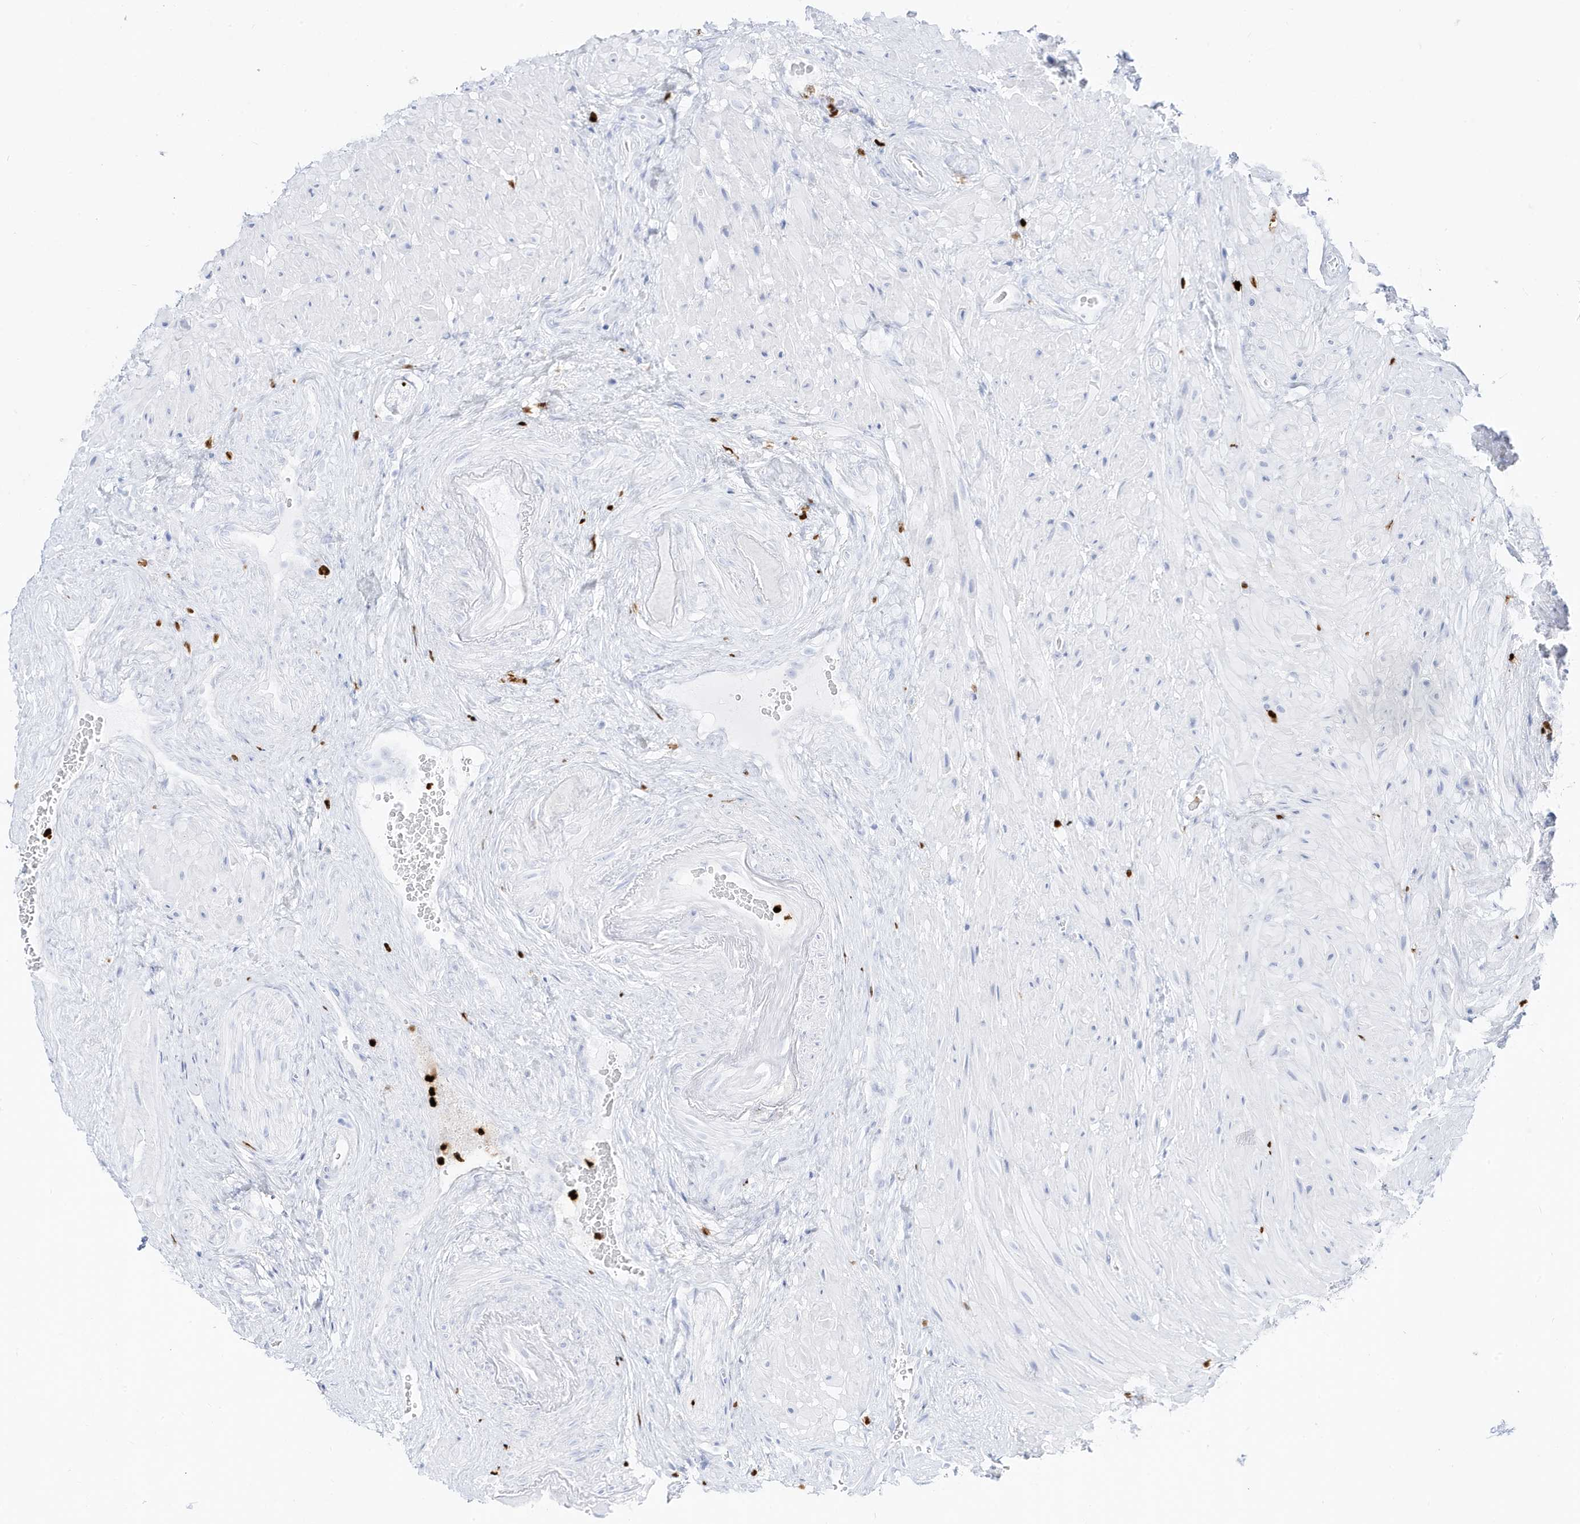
{"staining": {"intensity": "negative", "quantity": "none", "location": "none"}, "tissue": "seminal vesicle", "cell_type": "Glandular cells", "image_type": "normal", "snomed": [{"axis": "morphology", "description": "Normal tissue, NOS"}, {"axis": "topography", "description": "Seminal veicle"}, {"axis": "topography", "description": "Peripheral nerve tissue"}], "caption": "High power microscopy image of an IHC histopathology image of unremarkable seminal vesicle, revealing no significant expression in glandular cells. (DAB immunohistochemistry (IHC), high magnification).", "gene": "MNDA", "patient": {"sex": "male", "age": 63}}